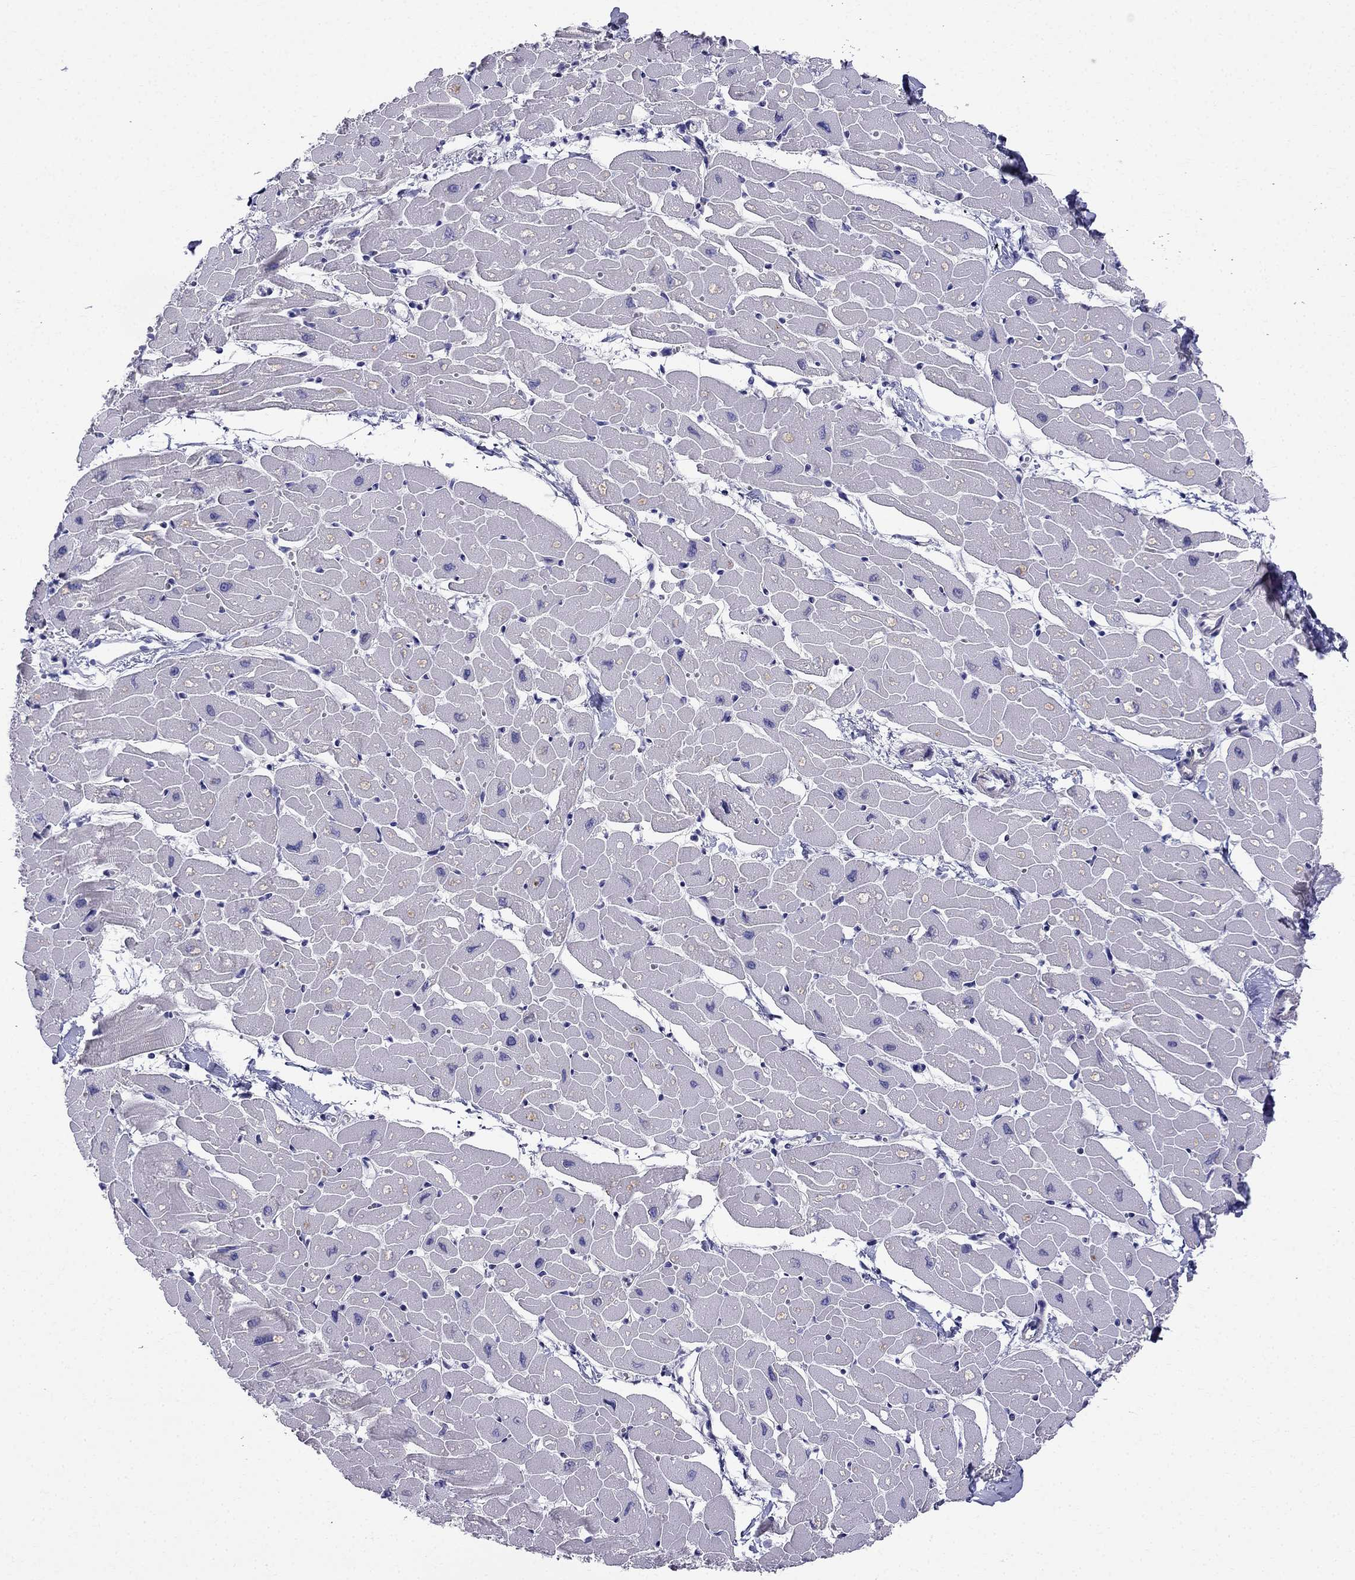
{"staining": {"intensity": "negative", "quantity": "none", "location": "none"}, "tissue": "heart muscle", "cell_type": "Cardiomyocytes", "image_type": "normal", "snomed": [{"axis": "morphology", "description": "Normal tissue, NOS"}, {"axis": "topography", "description": "Heart"}], "caption": "Immunohistochemistry (IHC) photomicrograph of normal heart muscle: human heart muscle stained with DAB (3,3'-diaminobenzidine) exhibits no significant protein positivity in cardiomyocytes. (IHC, brightfield microscopy, high magnification).", "gene": "BAG5", "patient": {"sex": "male", "age": 57}}